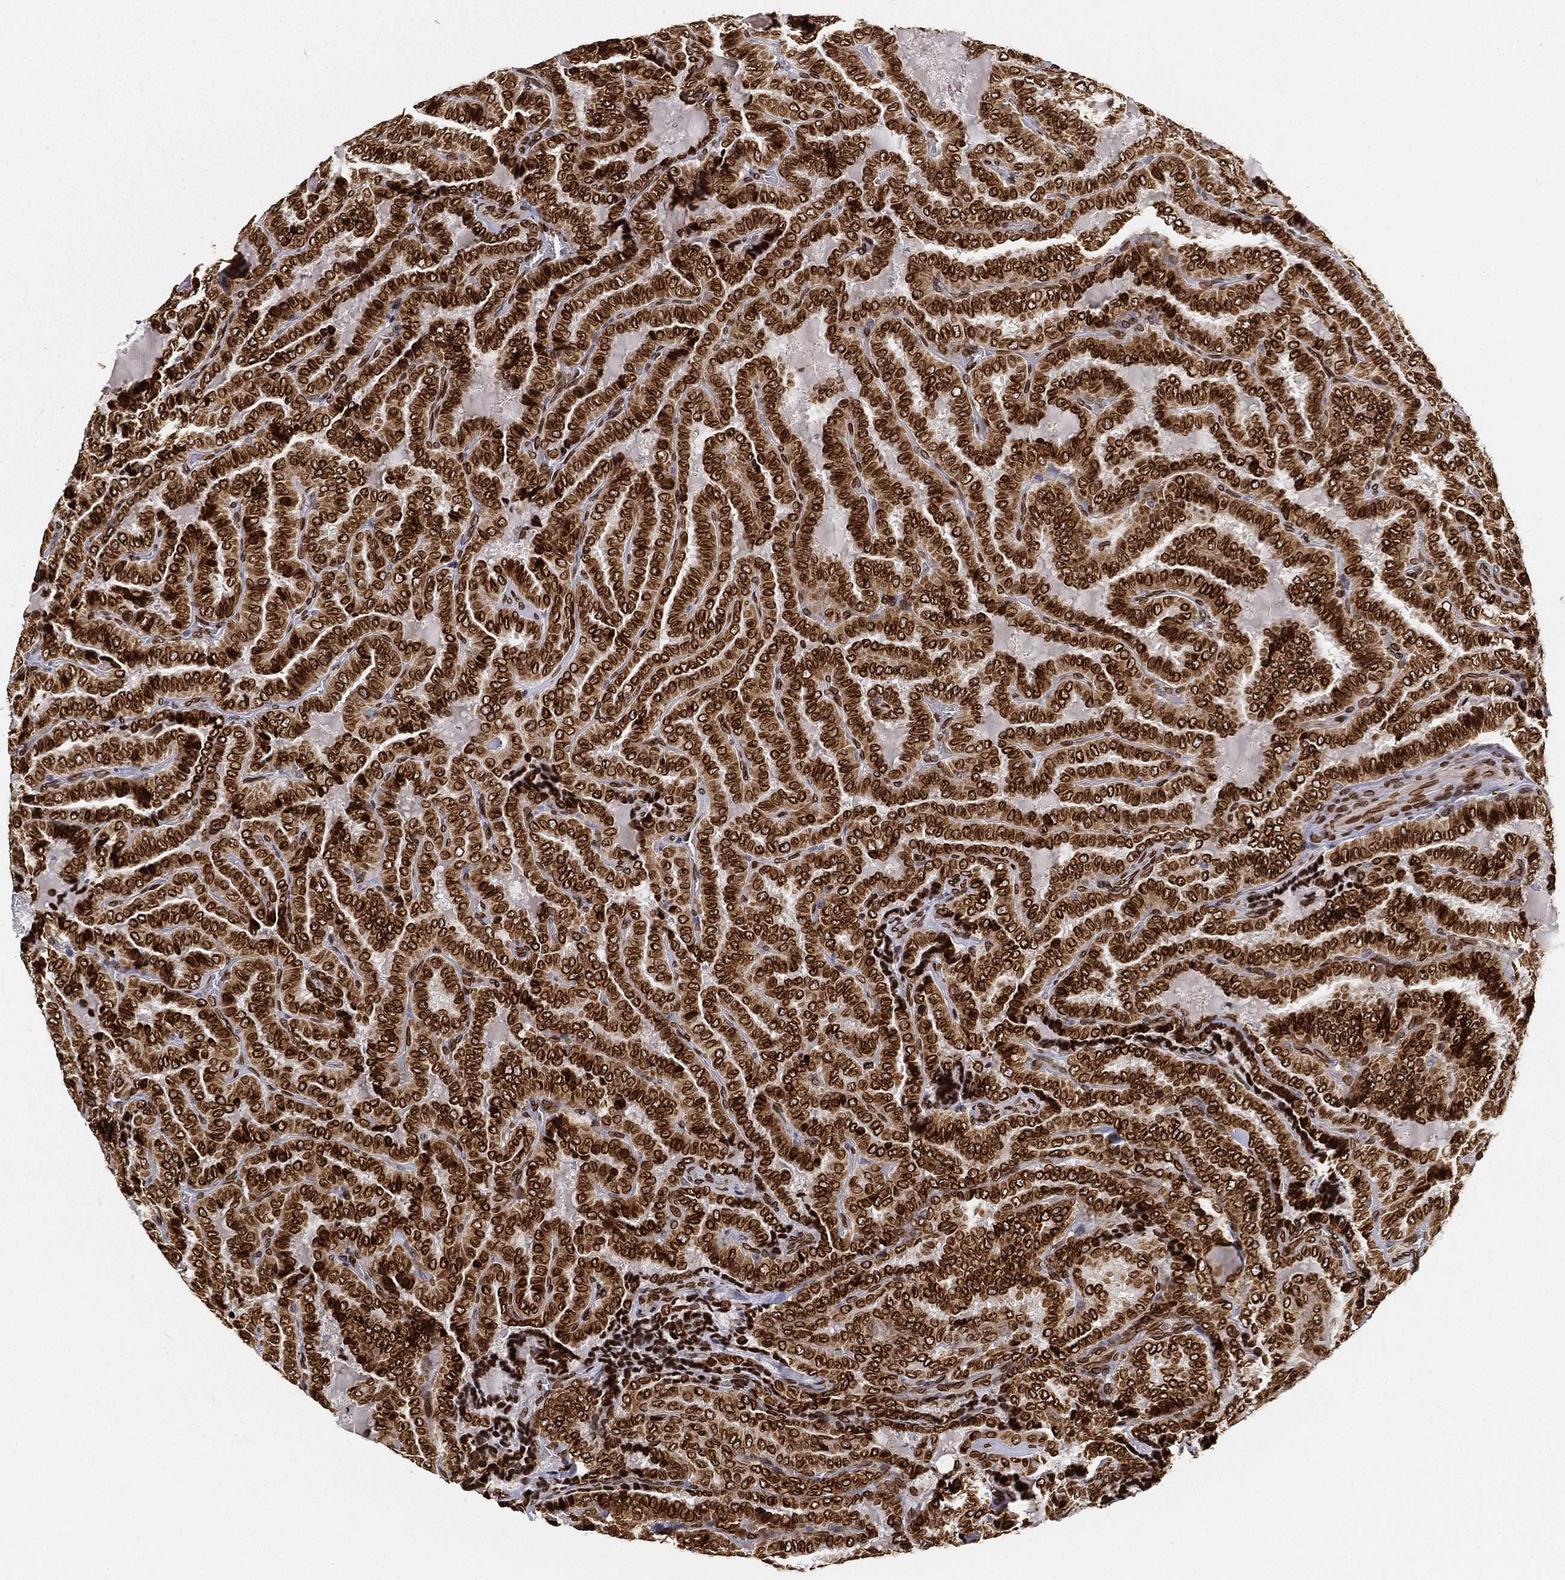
{"staining": {"intensity": "strong", "quantity": ">75%", "location": "cytoplasmic/membranous,nuclear"}, "tissue": "thyroid cancer", "cell_type": "Tumor cells", "image_type": "cancer", "snomed": [{"axis": "morphology", "description": "Papillary adenocarcinoma, NOS"}, {"axis": "topography", "description": "Thyroid gland"}], "caption": "A brown stain highlights strong cytoplasmic/membranous and nuclear staining of a protein in thyroid cancer (papillary adenocarcinoma) tumor cells.", "gene": "PALB2", "patient": {"sex": "female", "age": 39}}